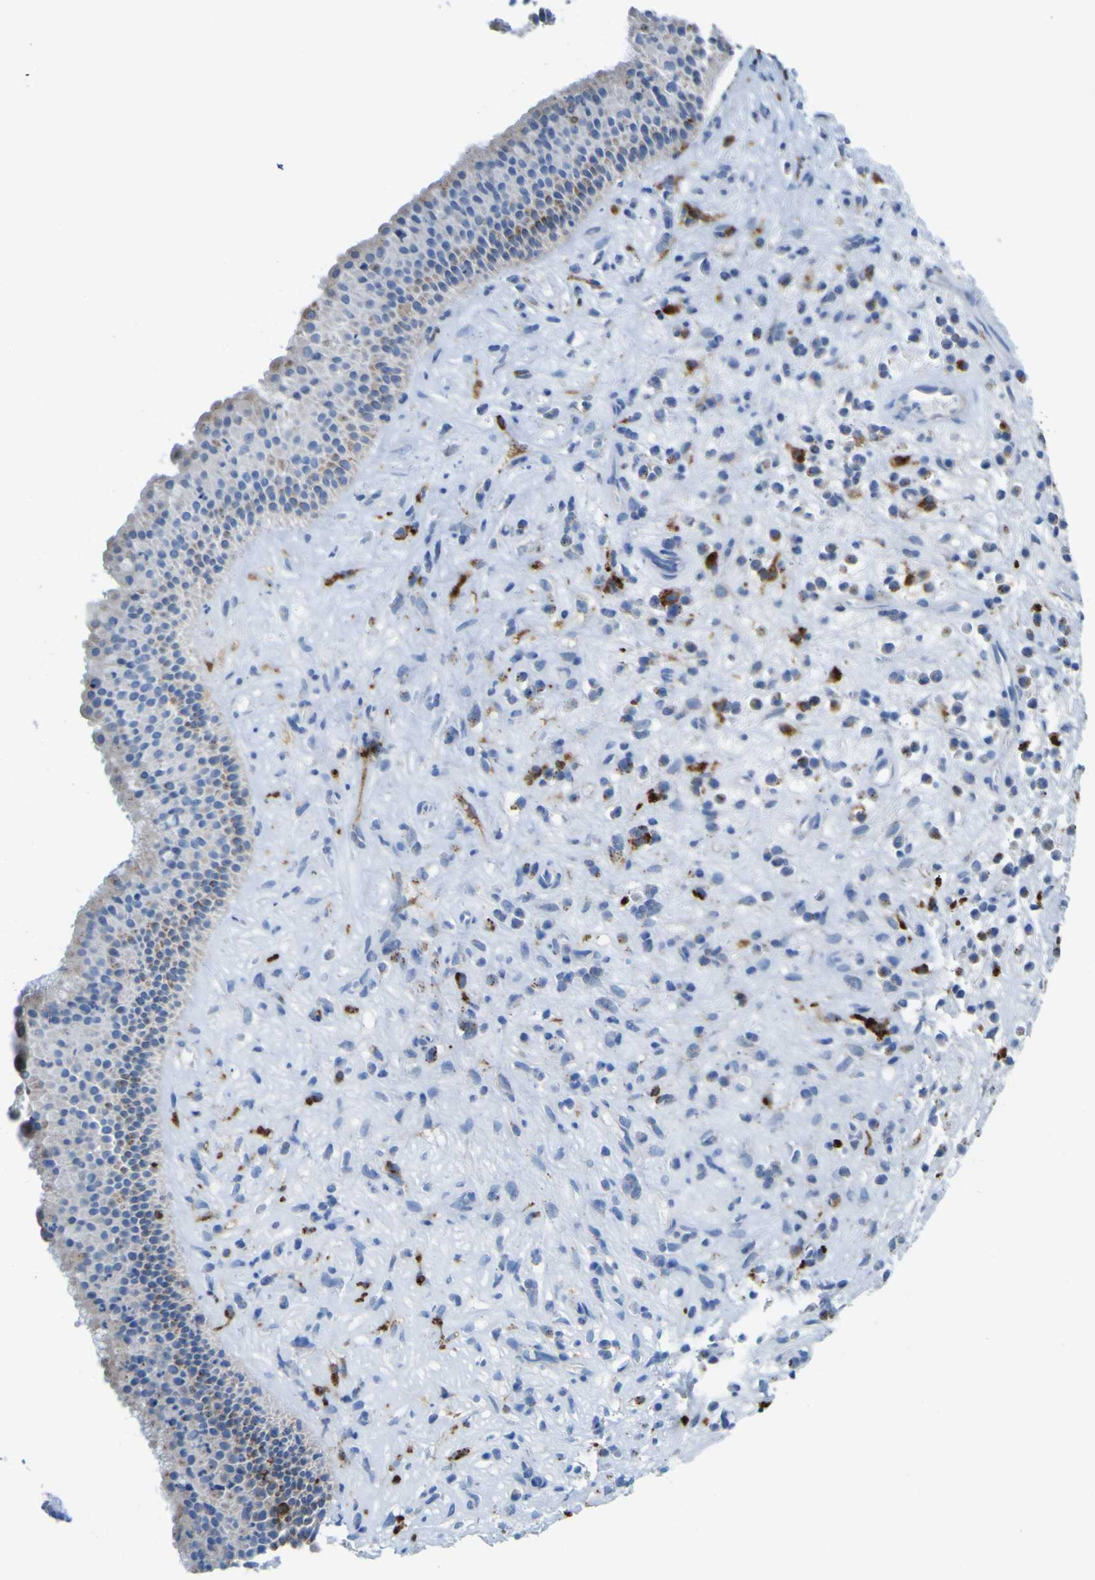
{"staining": {"intensity": "moderate", "quantity": "<25%", "location": "cytoplasmic/membranous"}, "tissue": "nasopharynx", "cell_type": "Respiratory epithelial cells", "image_type": "normal", "snomed": [{"axis": "morphology", "description": "Normal tissue, NOS"}, {"axis": "topography", "description": "Nasopharynx"}], "caption": "DAB (3,3'-diaminobenzidine) immunohistochemical staining of normal human nasopharynx displays moderate cytoplasmic/membranous protein expression in approximately <25% of respiratory epithelial cells.", "gene": "PLD3", "patient": {"sex": "female", "age": 51}}